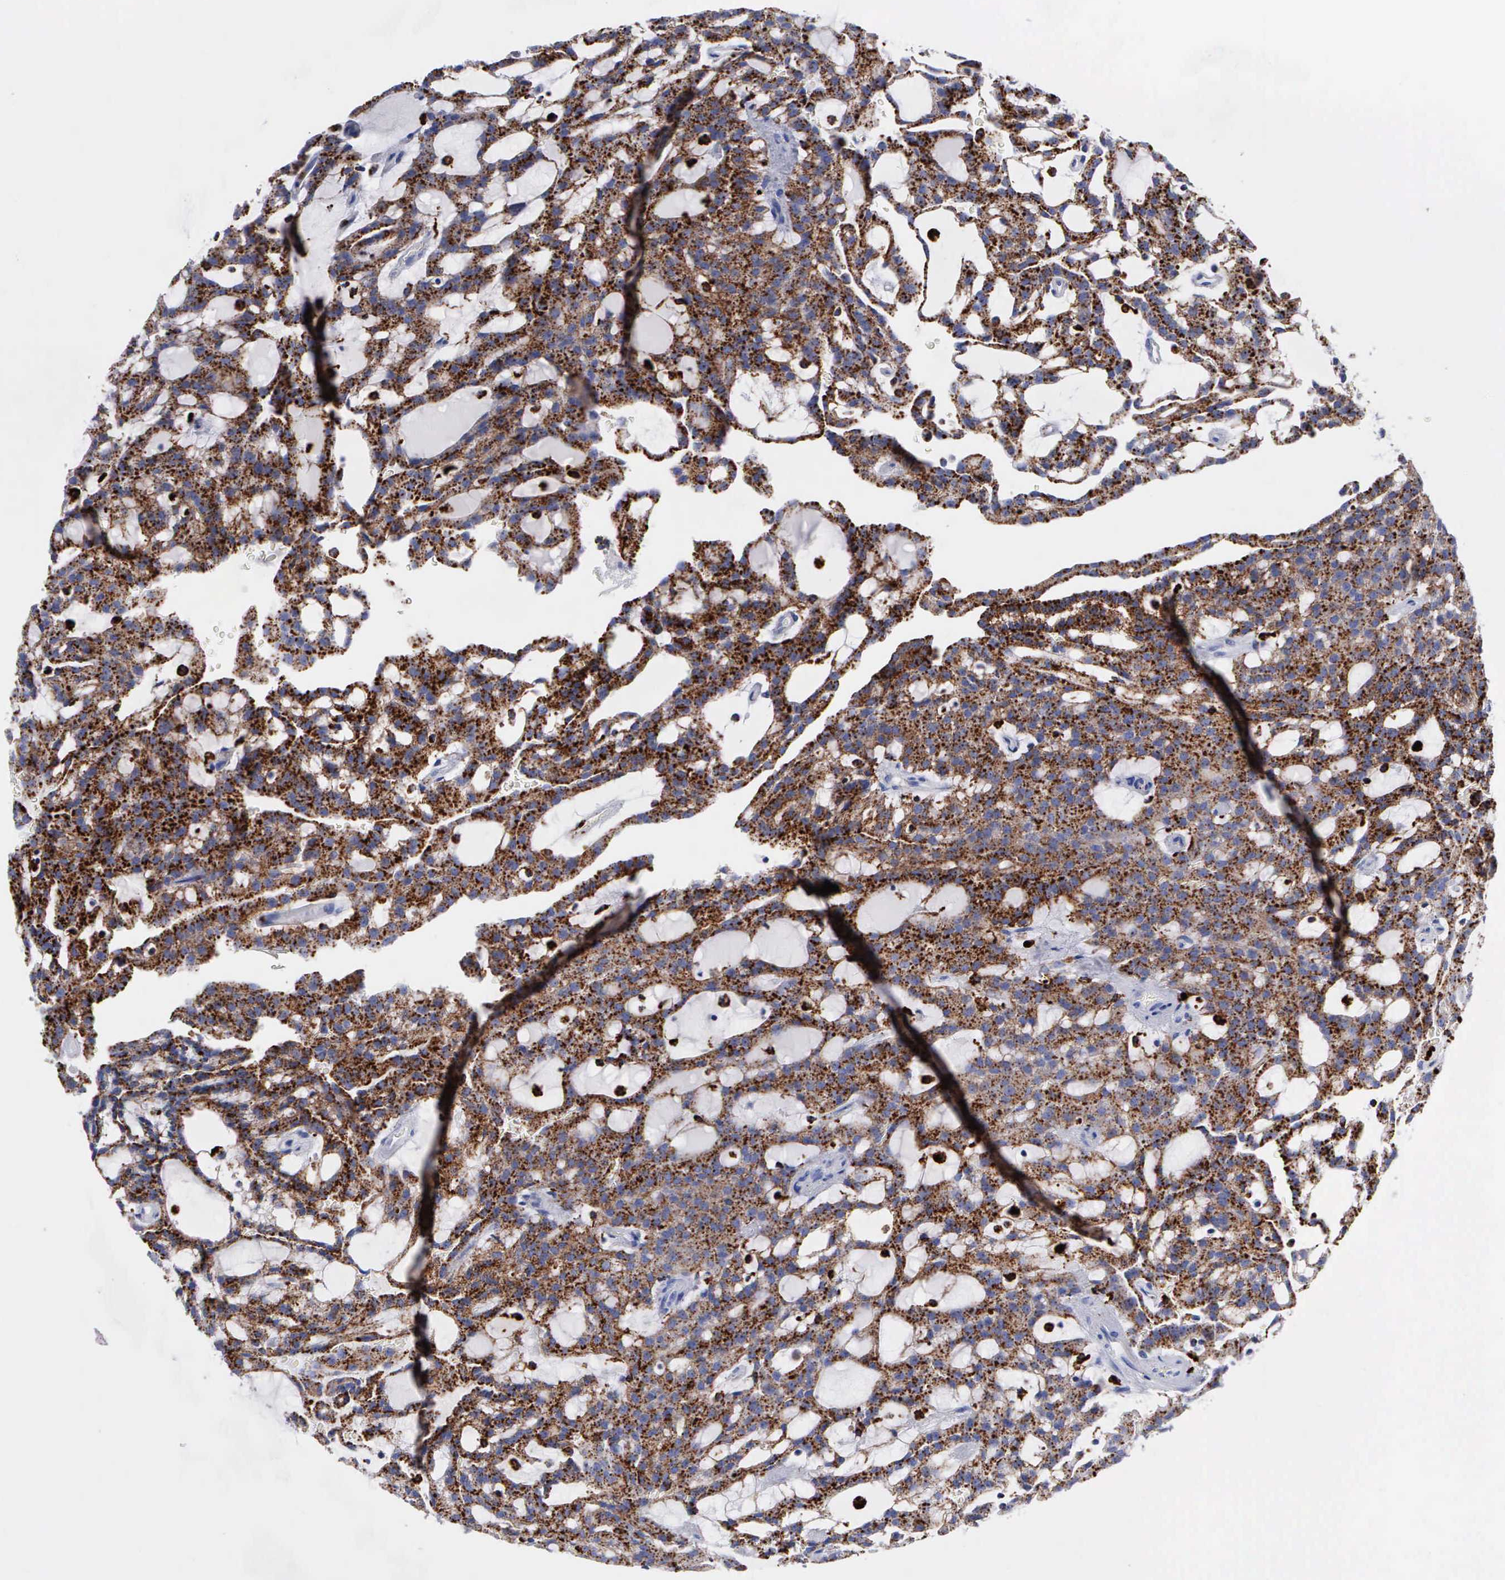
{"staining": {"intensity": "strong", "quantity": ">75%", "location": "cytoplasmic/membranous"}, "tissue": "renal cancer", "cell_type": "Tumor cells", "image_type": "cancer", "snomed": [{"axis": "morphology", "description": "Adenocarcinoma, NOS"}, {"axis": "topography", "description": "Kidney"}], "caption": "Immunohistochemical staining of human renal adenocarcinoma demonstrates high levels of strong cytoplasmic/membranous staining in approximately >75% of tumor cells.", "gene": "CTSH", "patient": {"sex": "male", "age": 63}}